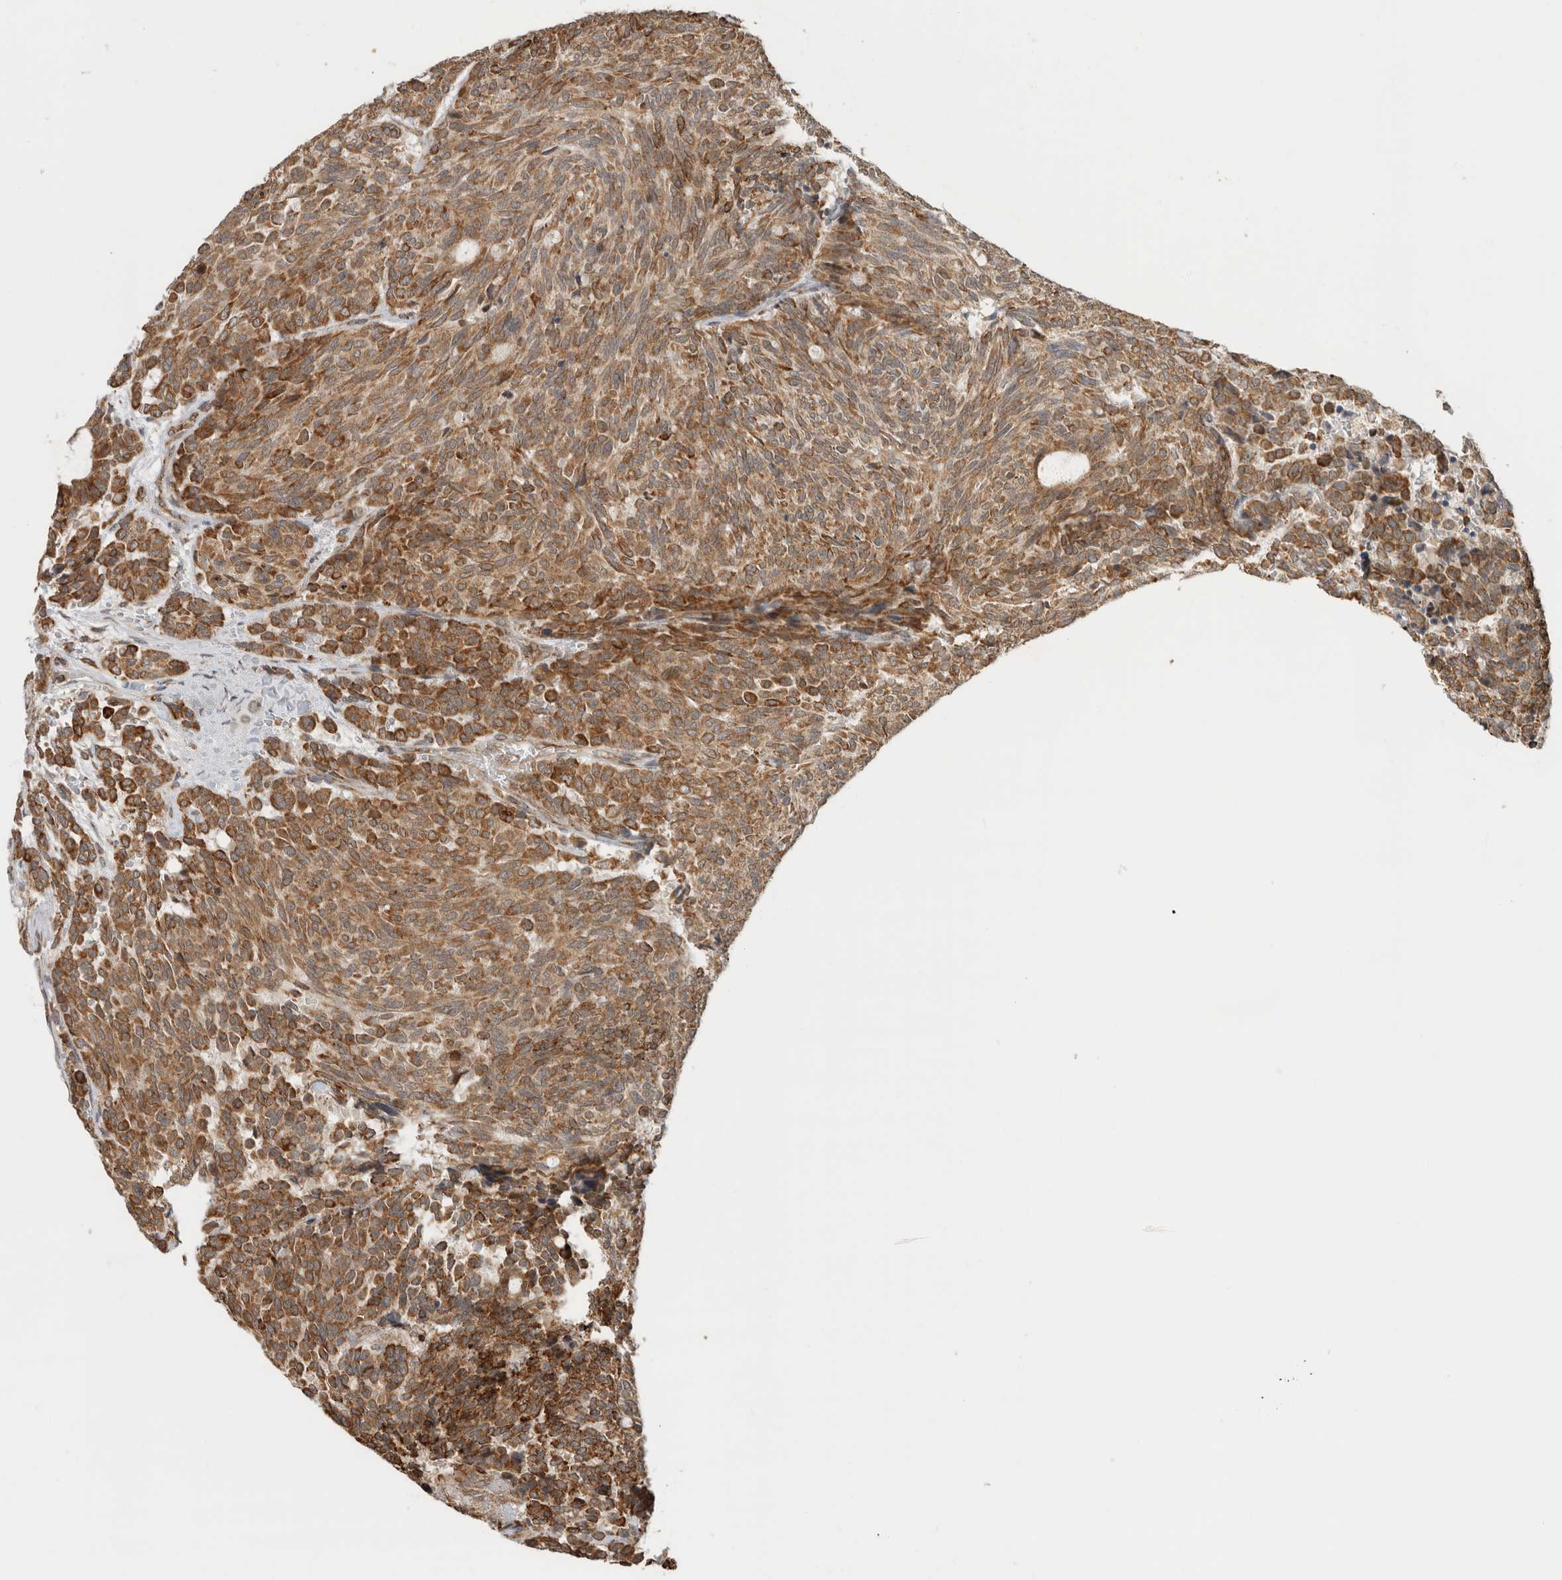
{"staining": {"intensity": "moderate", "quantity": ">75%", "location": "cytoplasmic/membranous"}, "tissue": "carcinoid", "cell_type": "Tumor cells", "image_type": "cancer", "snomed": [{"axis": "morphology", "description": "Carcinoid, malignant, NOS"}, {"axis": "topography", "description": "Pancreas"}], "caption": "Malignant carcinoid tissue demonstrates moderate cytoplasmic/membranous expression in approximately >75% of tumor cells, visualized by immunohistochemistry. Immunohistochemistry (ihc) stains the protein of interest in brown and the nuclei are stained blue.", "gene": "MS4A7", "patient": {"sex": "female", "age": 54}}